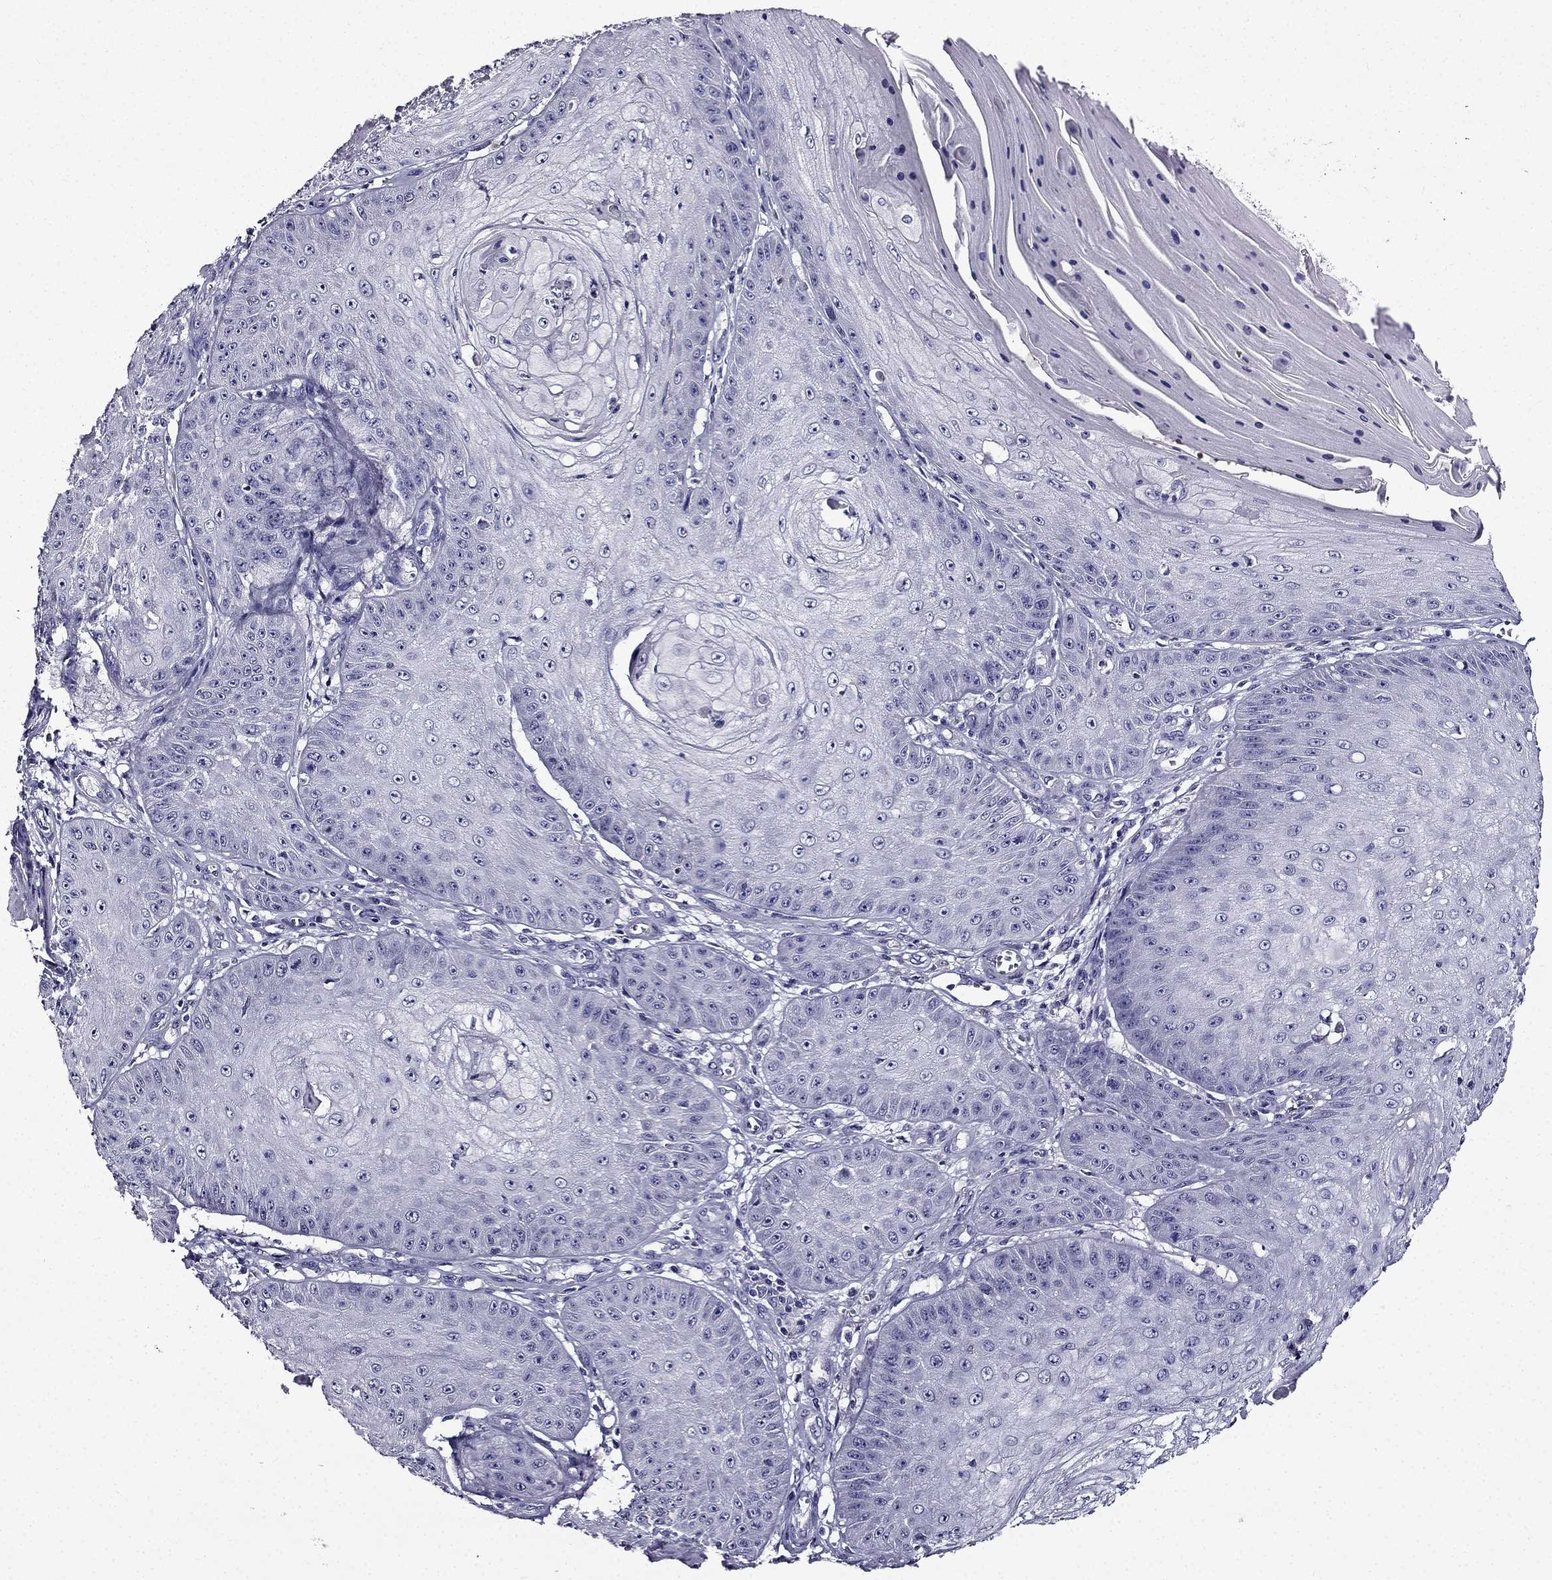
{"staining": {"intensity": "negative", "quantity": "none", "location": "none"}, "tissue": "skin cancer", "cell_type": "Tumor cells", "image_type": "cancer", "snomed": [{"axis": "morphology", "description": "Squamous cell carcinoma, NOS"}, {"axis": "topography", "description": "Skin"}], "caption": "Immunohistochemistry histopathology image of human skin cancer (squamous cell carcinoma) stained for a protein (brown), which shows no staining in tumor cells.", "gene": "TMEM266", "patient": {"sex": "male", "age": 70}}